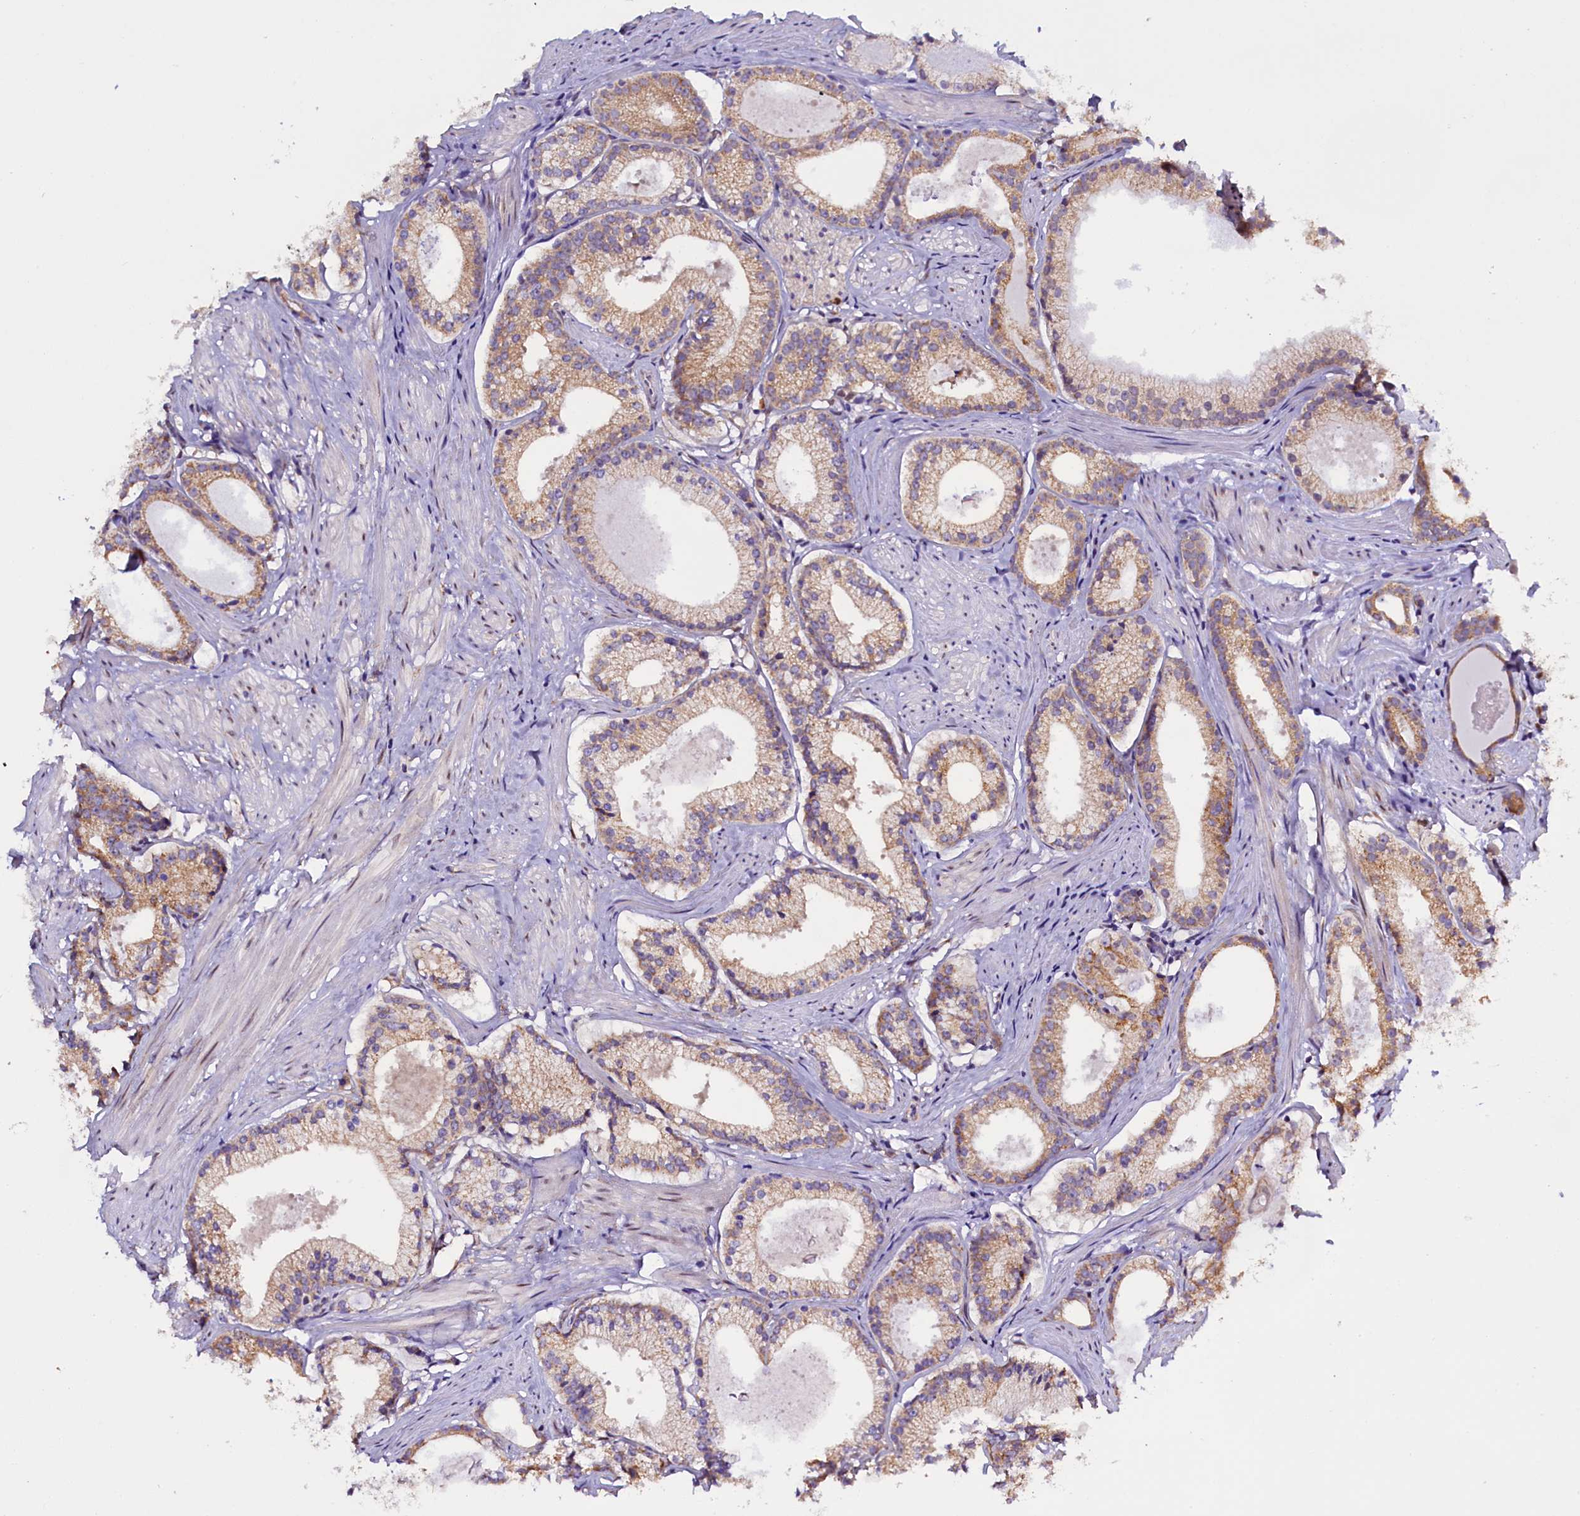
{"staining": {"intensity": "weak", "quantity": "25%-75%", "location": "cytoplasmic/membranous"}, "tissue": "prostate cancer", "cell_type": "Tumor cells", "image_type": "cancer", "snomed": [{"axis": "morphology", "description": "Adenocarcinoma, Low grade"}, {"axis": "topography", "description": "Prostate"}], "caption": "Immunohistochemistry (IHC) image of neoplastic tissue: prostate cancer stained using IHC reveals low levels of weak protein expression localized specifically in the cytoplasmic/membranous of tumor cells, appearing as a cytoplasmic/membranous brown color.", "gene": "UACA", "patient": {"sex": "male", "age": 57}}